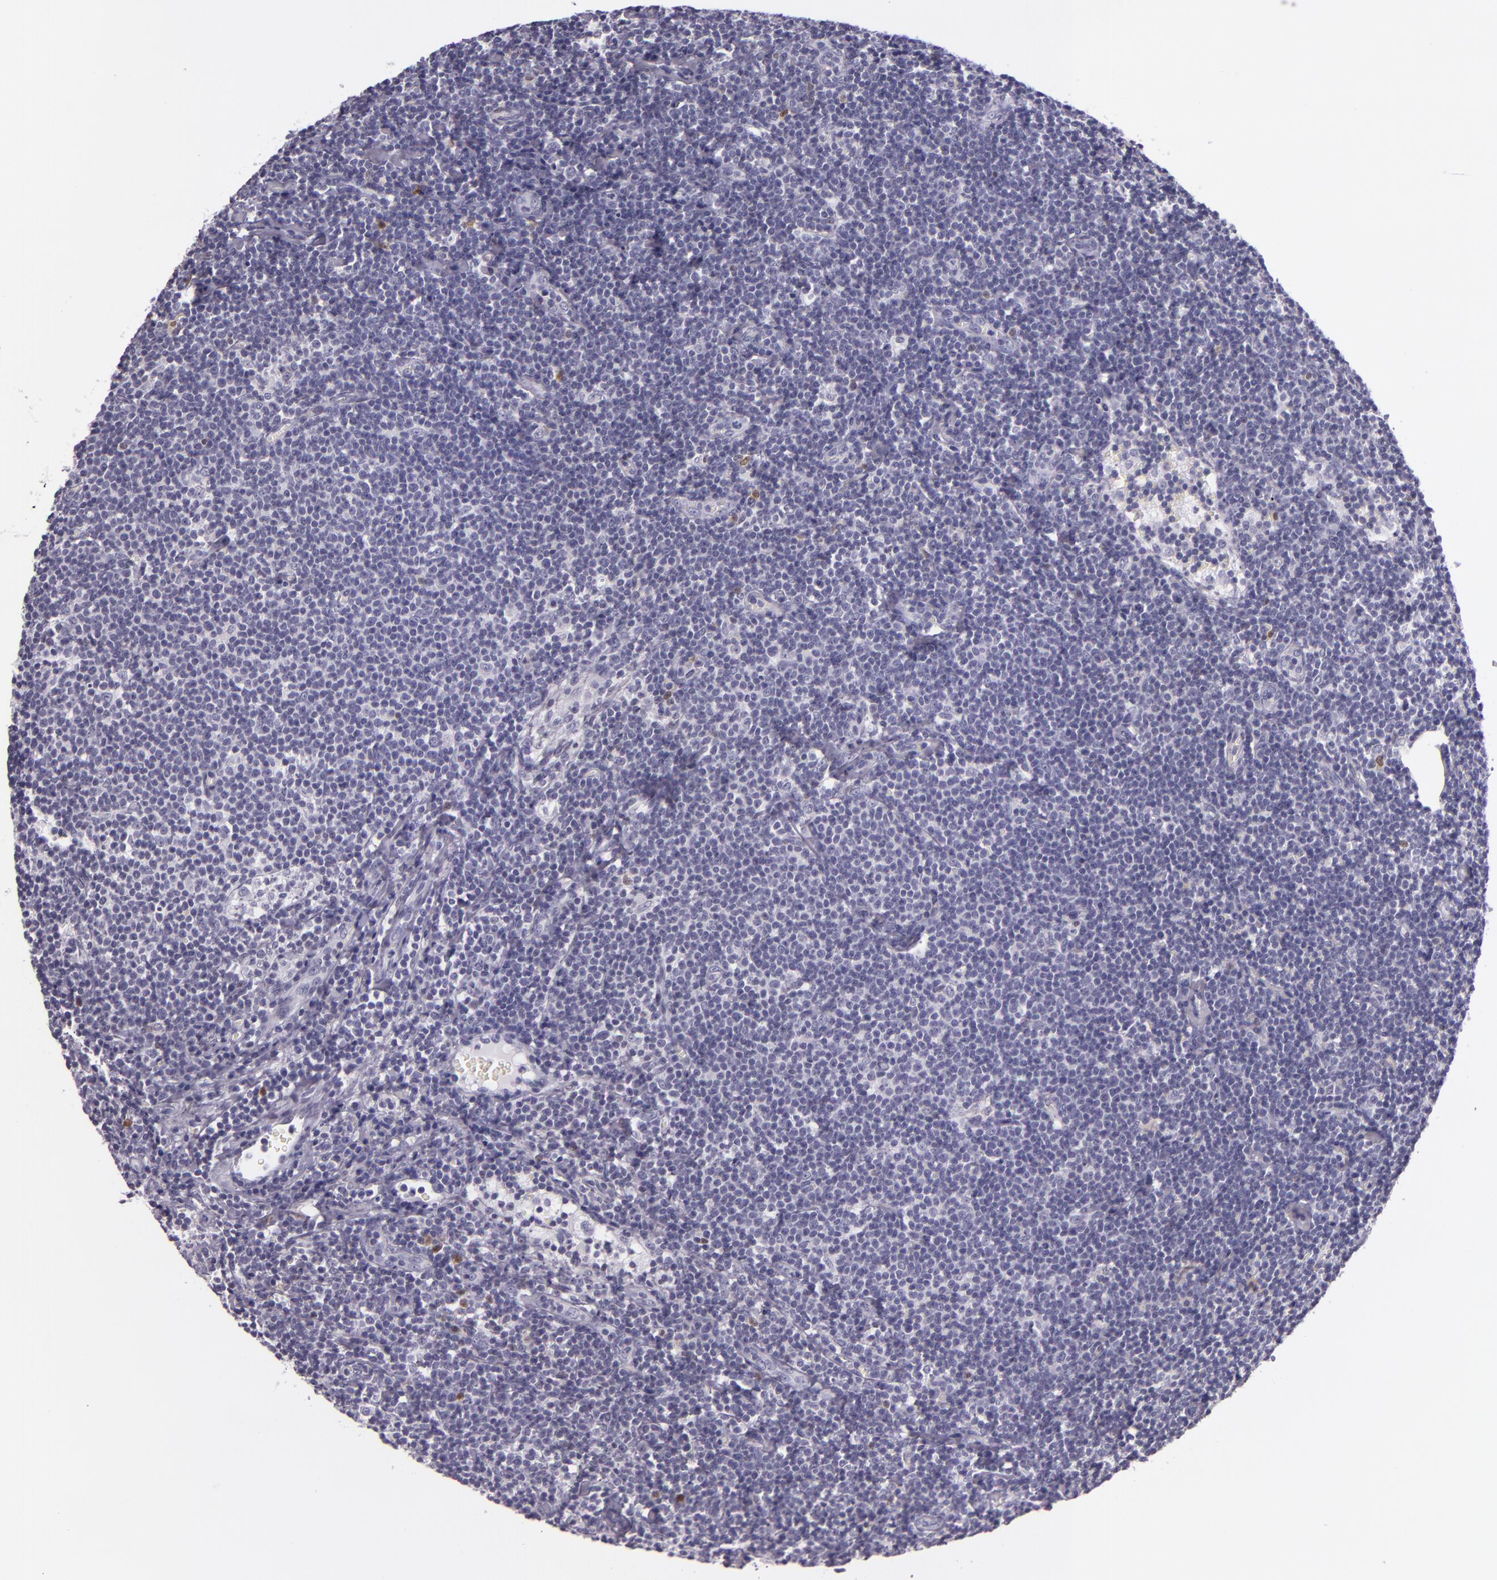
{"staining": {"intensity": "negative", "quantity": "none", "location": "none"}, "tissue": "lymphoma", "cell_type": "Tumor cells", "image_type": "cancer", "snomed": [{"axis": "morphology", "description": "Malignant lymphoma, non-Hodgkin's type, Low grade"}, {"axis": "topography", "description": "Lymph node"}], "caption": "Immunohistochemistry image of neoplastic tissue: lymphoma stained with DAB exhibits no significant protein positivity in tumor cells. (DAB IHC visualized using brightfield microscopy, high magnification).", "gene": "MT1A", "patient": {"sex": "male", "age": 65}}